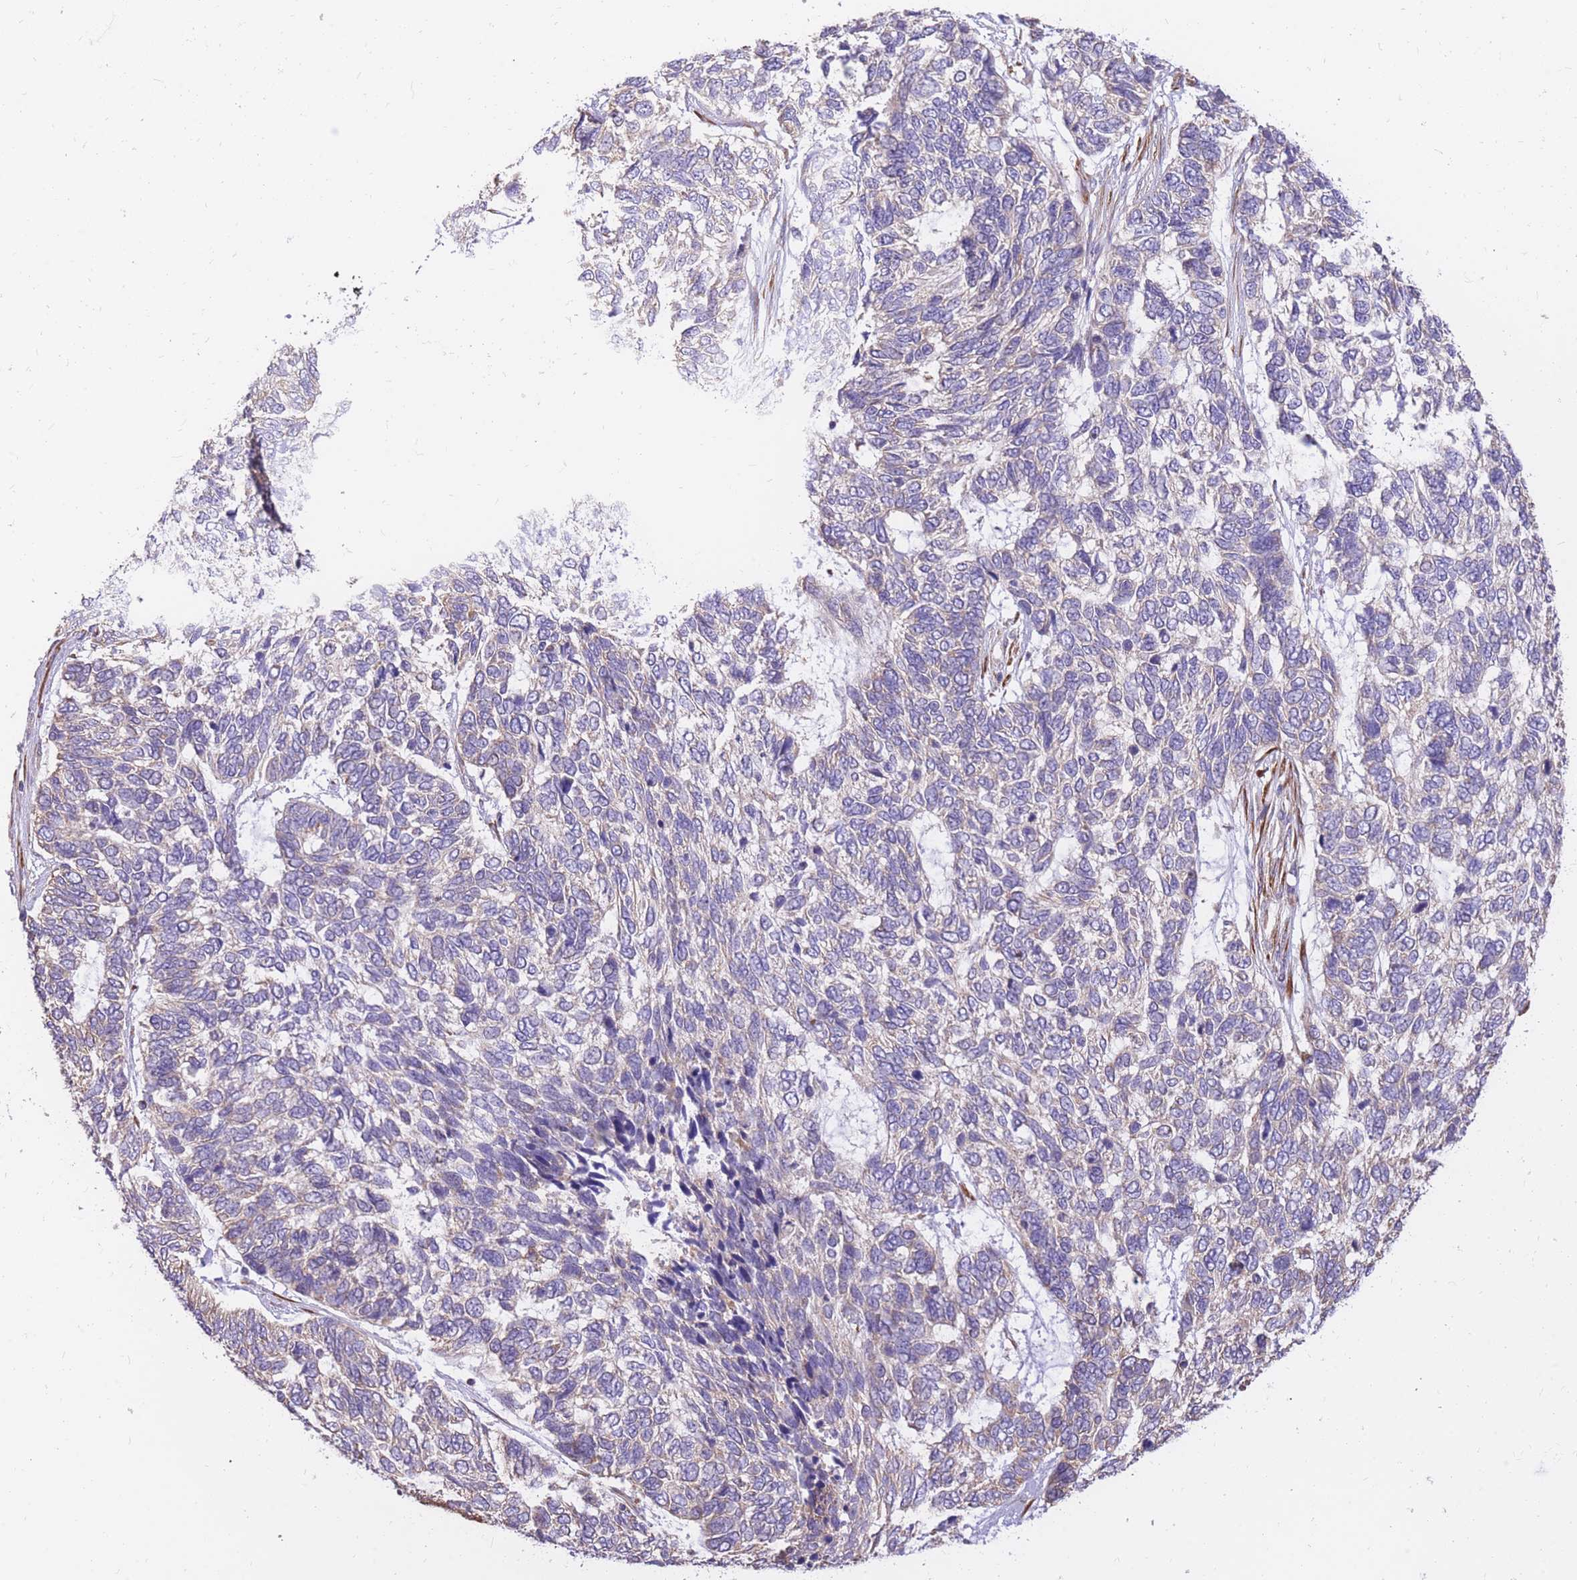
{"staining": {"intensity": "negative", "quantity": "none", "location": "none"}, "tissue": "skin cancer", "cell_type": "Tumor cells", "image_type": "cancer", "snomed": [{"axis": "morphology", "description": "Basal cell carcinoma"}, {"axis": "topography", "description": "Skin"}], "caption": "The micrograph displays no significant expression in tumor cells of skin cancer. (Stains: DAB (3,3'-diaminobenzidine) IHC with hematoxylin counter stain, Microscopy: brightfield microscopy at high magnification).", "gene": "GBP7", "patient": {"sex": "female", "age": 65}}